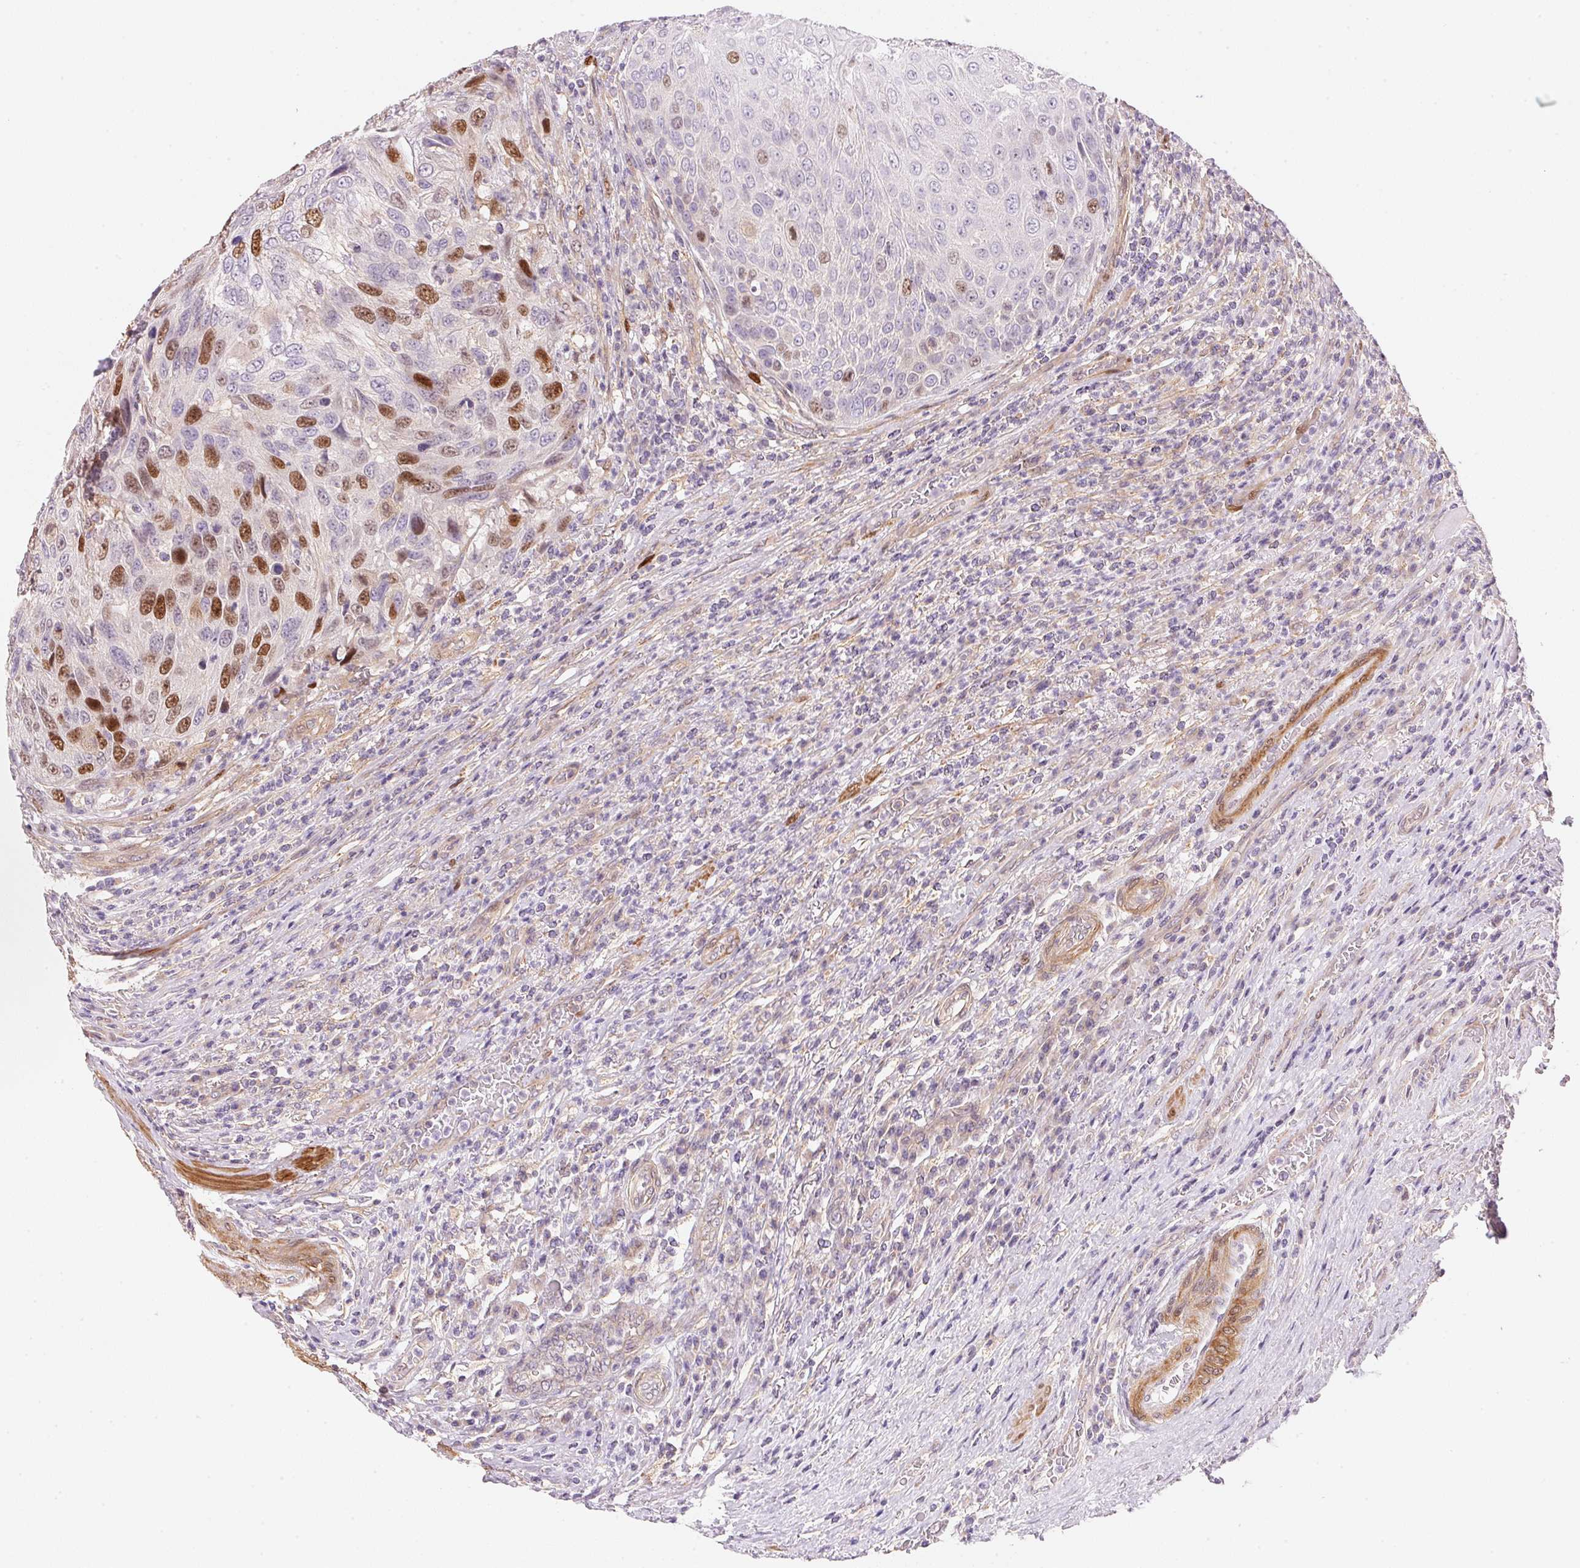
{"staining": {"intensity": "strong", "quantity": "<25%", "location": "nuclear"}, "tissue": "urothelial cancer", "cell_type": "Tumor cells", "image_type": "cancer", "snomed": [{"axis": "morphology", "description": "Urothelial carcinoma, High grade"}, {"axis": "topography", "description": "Urinary bladder"}], "caption": "Strong nuclear protein positivity is appreciated in about <25% of tumor cells in high-grade urothelial carcinoma.", "gene": "SMTN", "patient": {"sex": "female", "age": 70}}